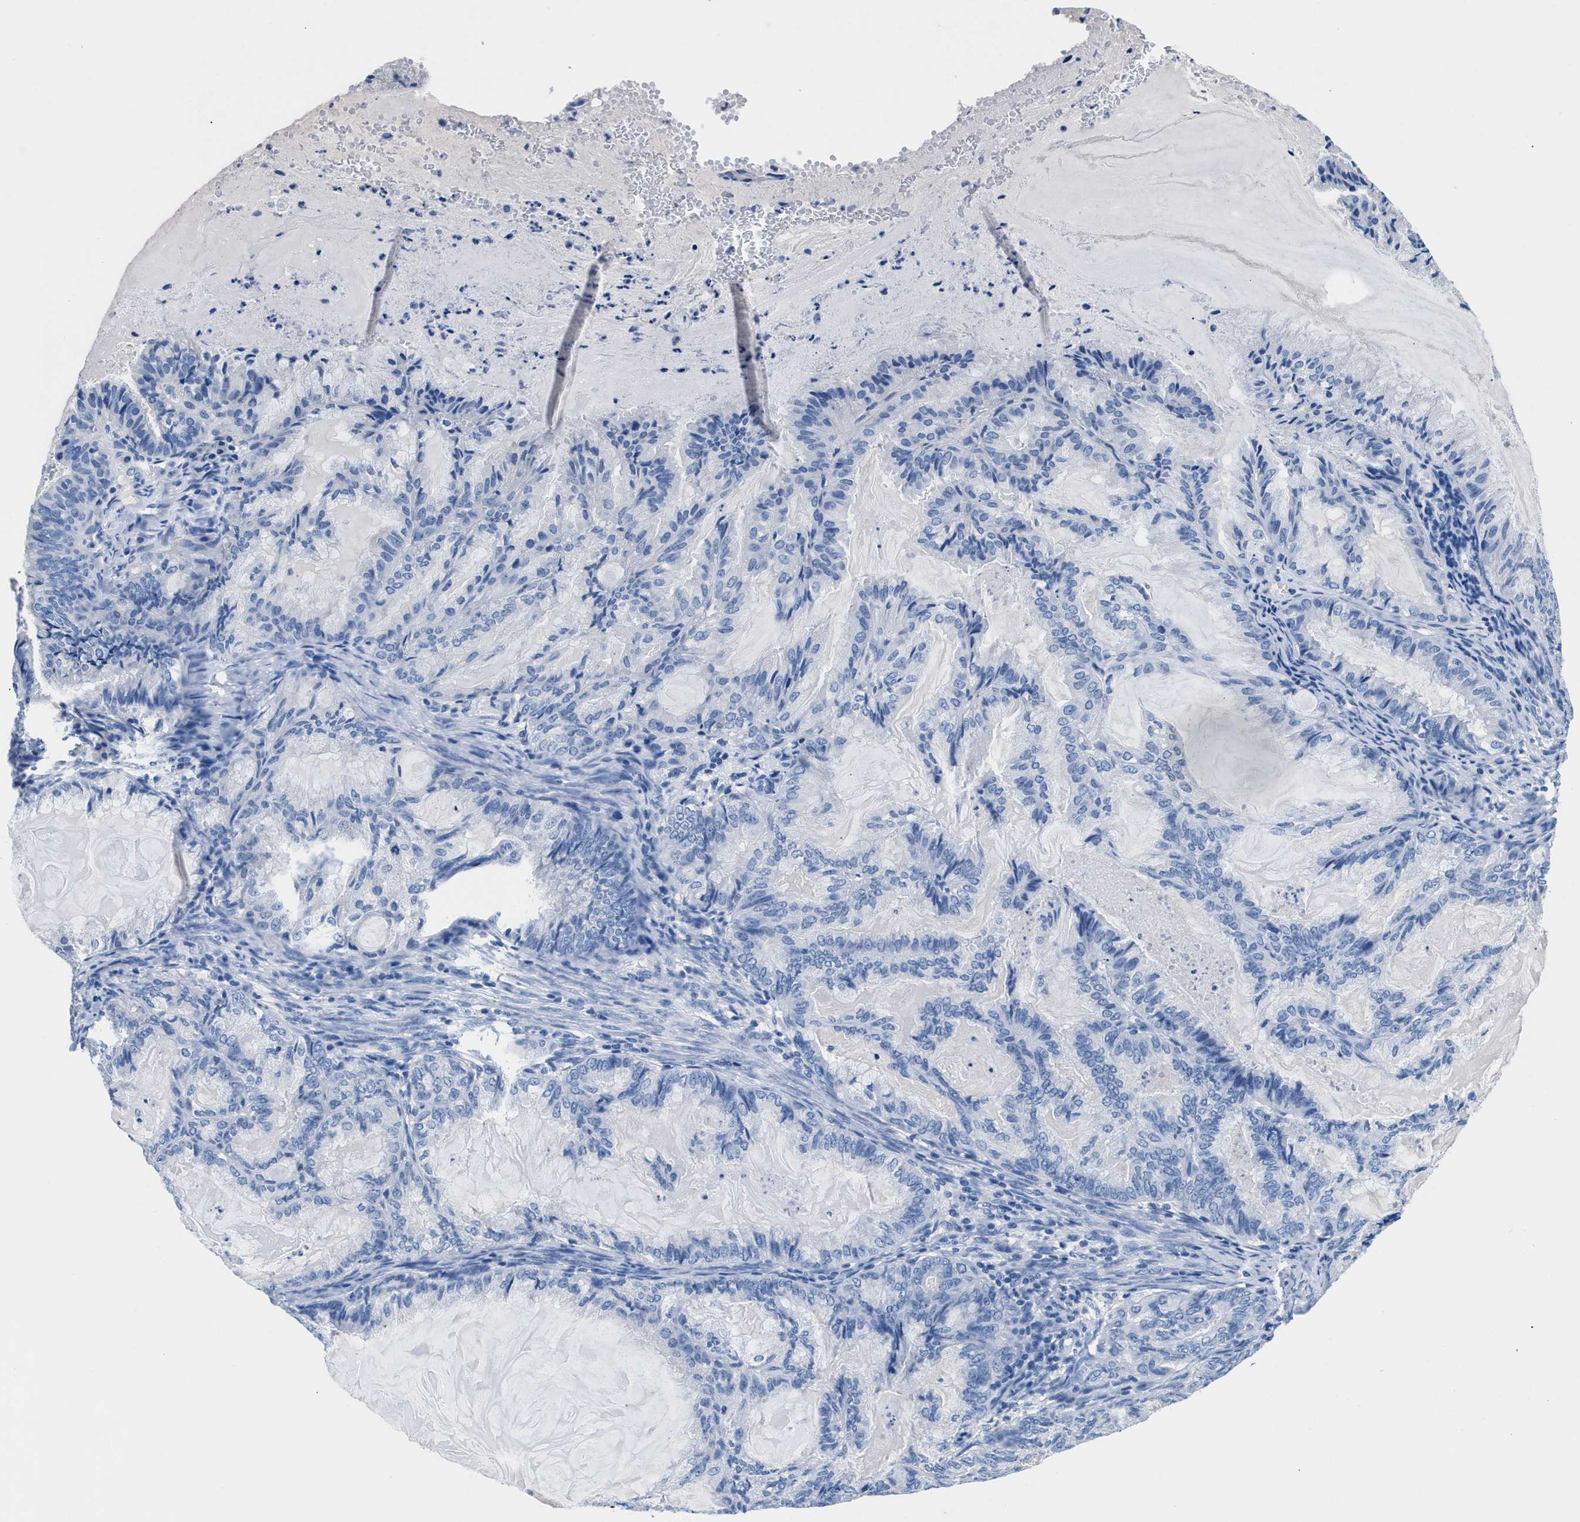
{"staining": {"intensity": "negative", "quantity": "none", "location": "none"}, "tissue": "endometrial cancer", "cell_type": "Tumor cells", "image_type": "cancer", "snomed": [{"axis": "morphology", "description": "Adenocarcinoma, NOS"}, {"axis": "topography", "description": "Endometrium"}], "caption": "This is an immunohistochemistry (IHC) micrograph of adenocarcinoma (endometrial). There is no staining in tumor cells.", "gene": "SLFN13", "patient": {"sex": "female", "age": 86}}